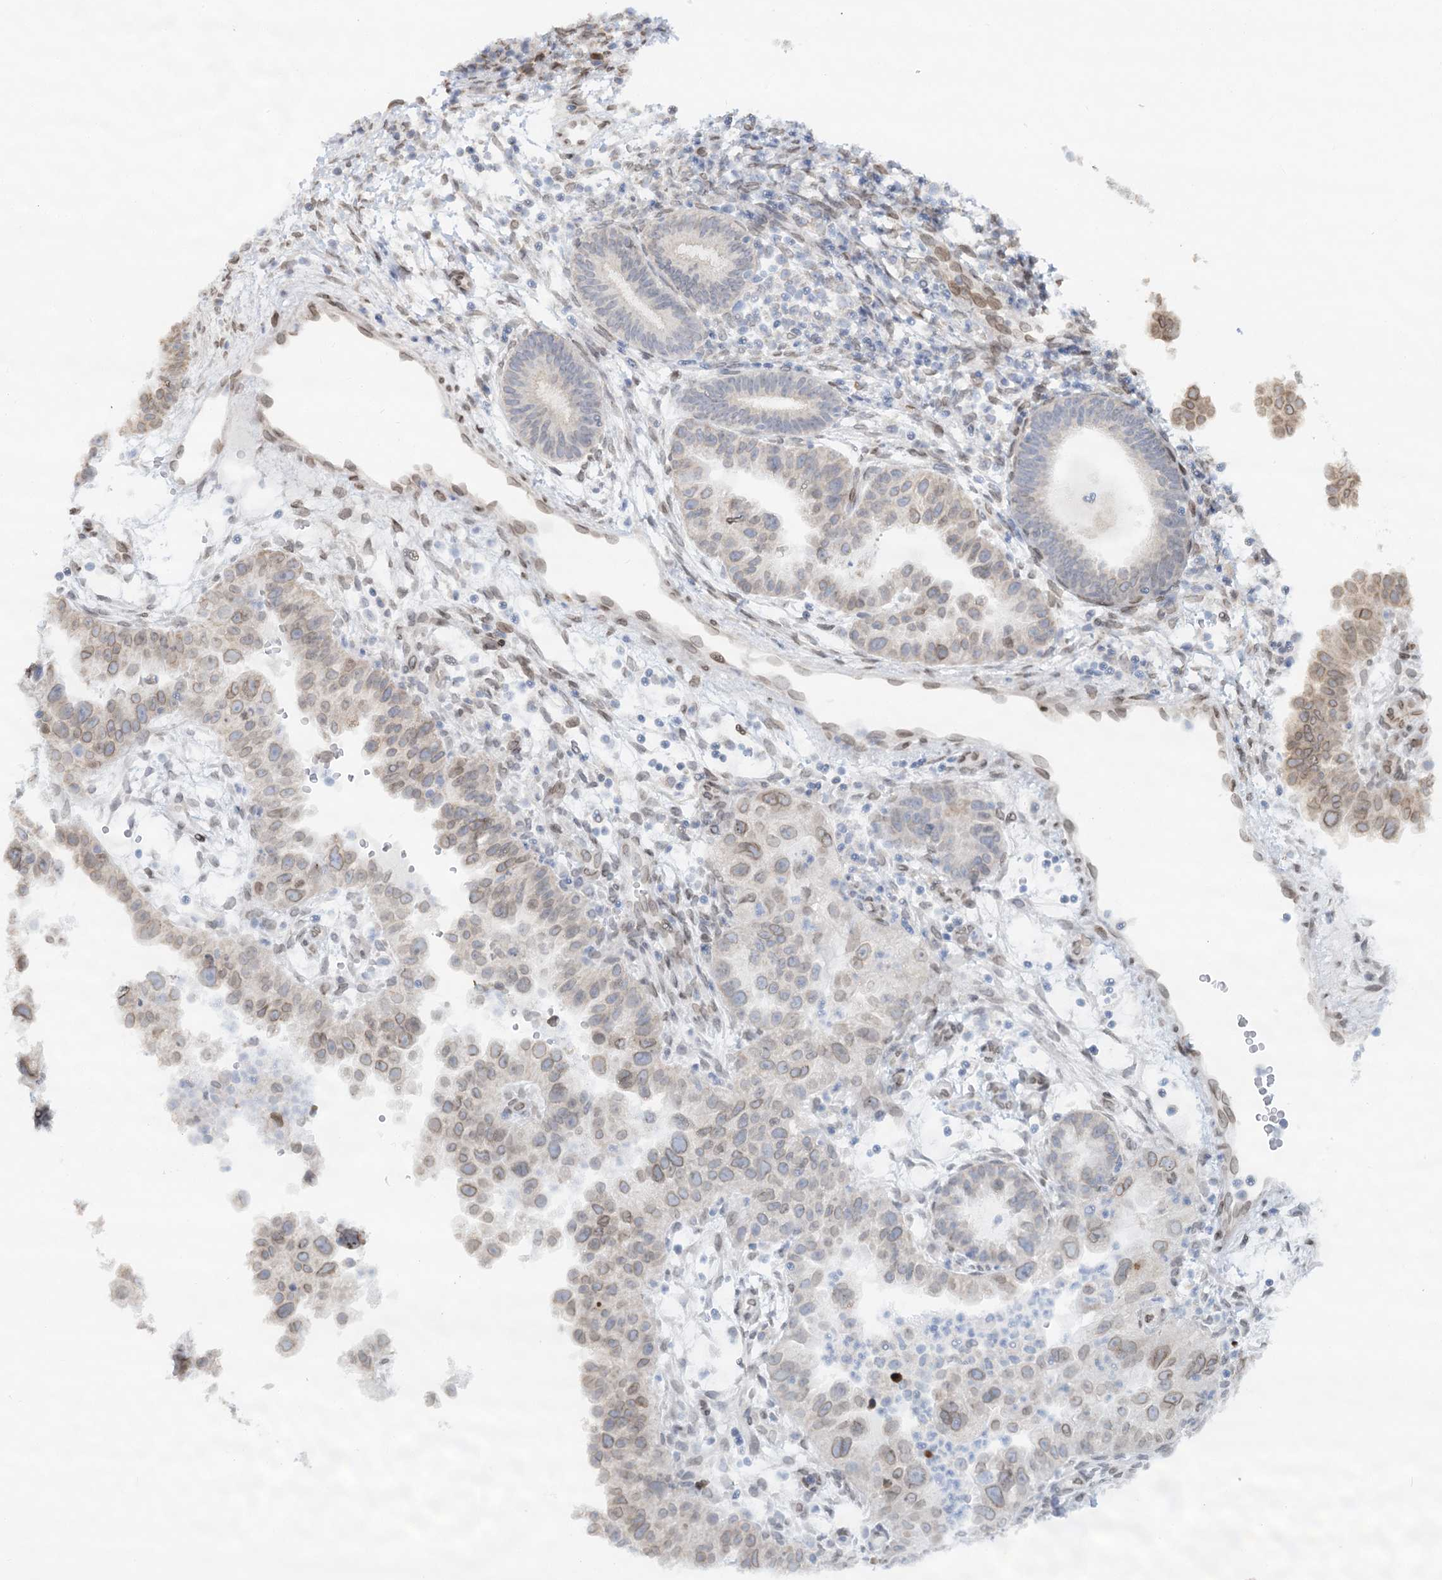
{"staining": {"intensity": "moderate", "quantity": "25%-75%", "location": "cytoplasmic/membranous,nuclear"}, "tissue": "endometrial cancer", "cell_type": "Tumor cells", "image_type": "cancer", "snomed": [{"axis": "morphology", "description": "Adenocarcinoma, NOS"}, {"axis": "topography", "description": "Endometrium"}], "caption": "A high-resolution photomicrograph shows immunohistochemistry (IHC) staining of endometrial cancer, which shows moderate cytoplasmic/membranous and nuclear positivity in about 25%-75% of tumor cells. Using DAB (brown) and hematoxylin (blue) stains, captured at high magnification using brightfield microscopy.", "gene": "VWA5A", "patient": {"sex": "female", "age": 85}}